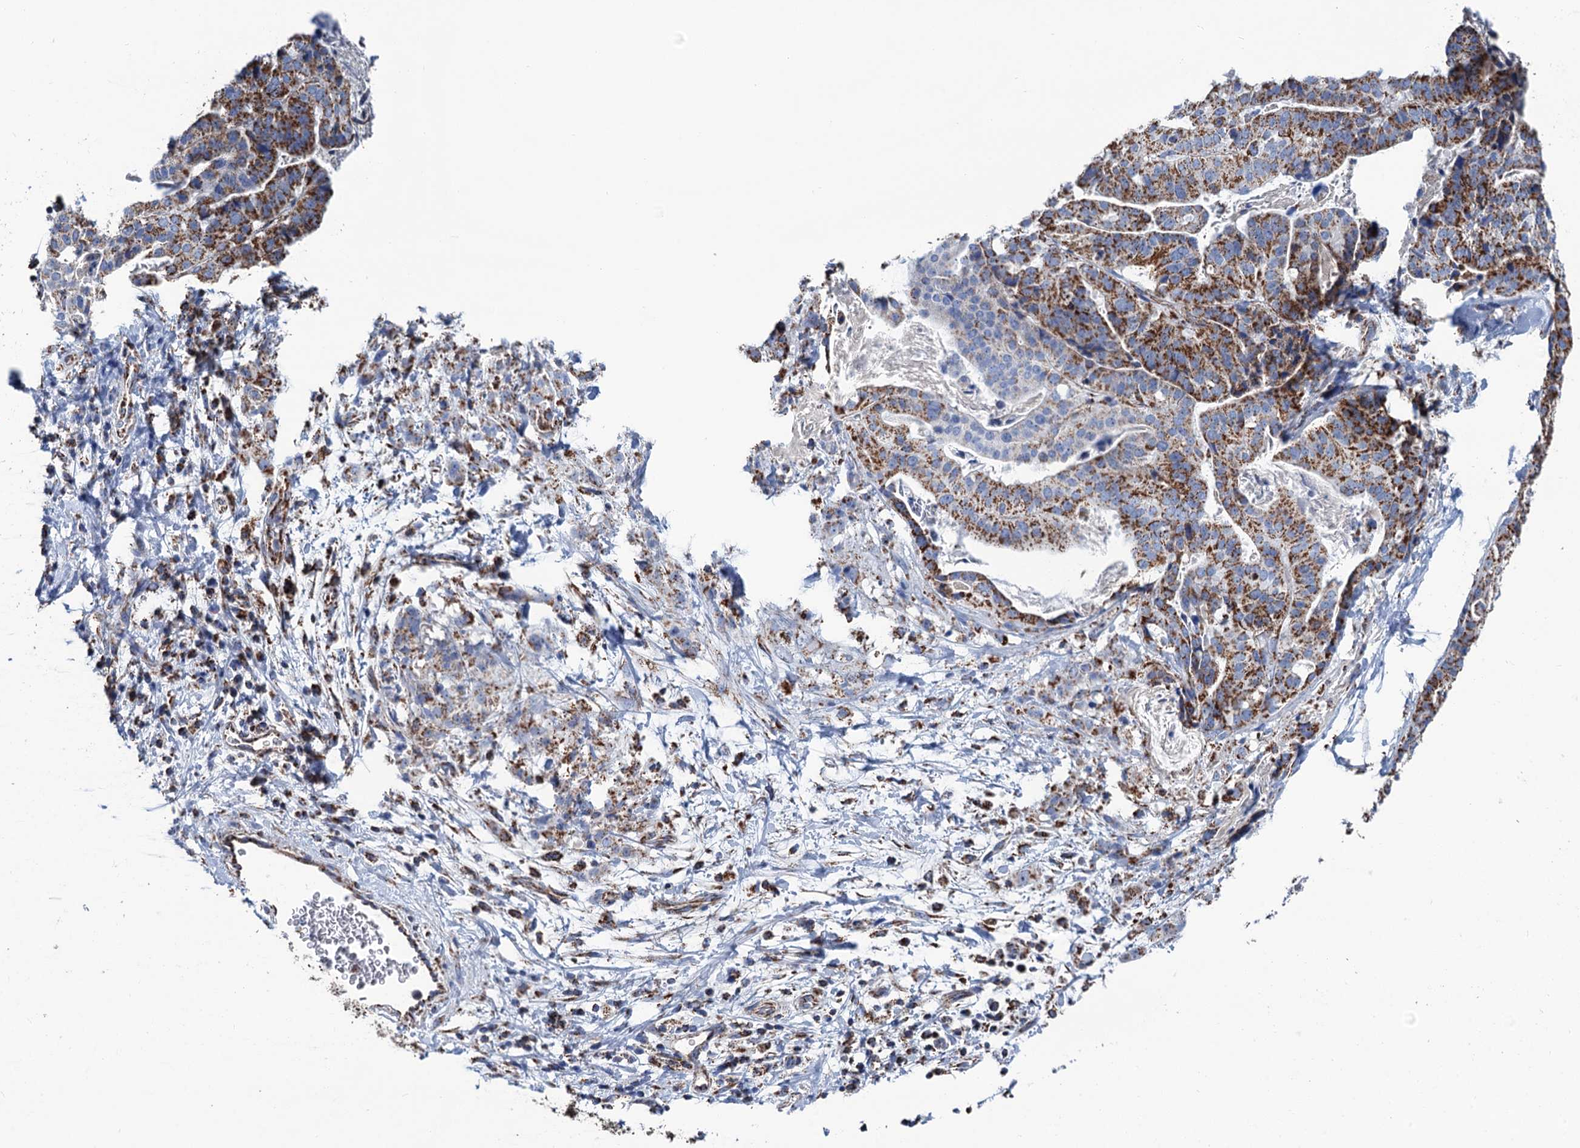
{"staining": {"intensity": "moderate", "quantity": ">75%", "location": "cytoplasmic/membranous"}, "tissue": "stomach cancer", "cell_type": "Tumor cells", "image_type": "cancer", "snomed": [{"axis": "morphology", "description": "Adenocarcinoma, NOS"}, {"axis": "topography", "description": "Stomach"}], "caption": "Immunohistochemistry photomicrograph of neoplastic tissue: stomach cancer stained using IHC demonstrates medium levels of moderate protein expression localized specifically in the cytoplasmic/membranous of tumor cells, appearing as a cytoplasmic/membranous brown color.", "gene": "IVD", "patient": {"sex": "male", "age": 48}}